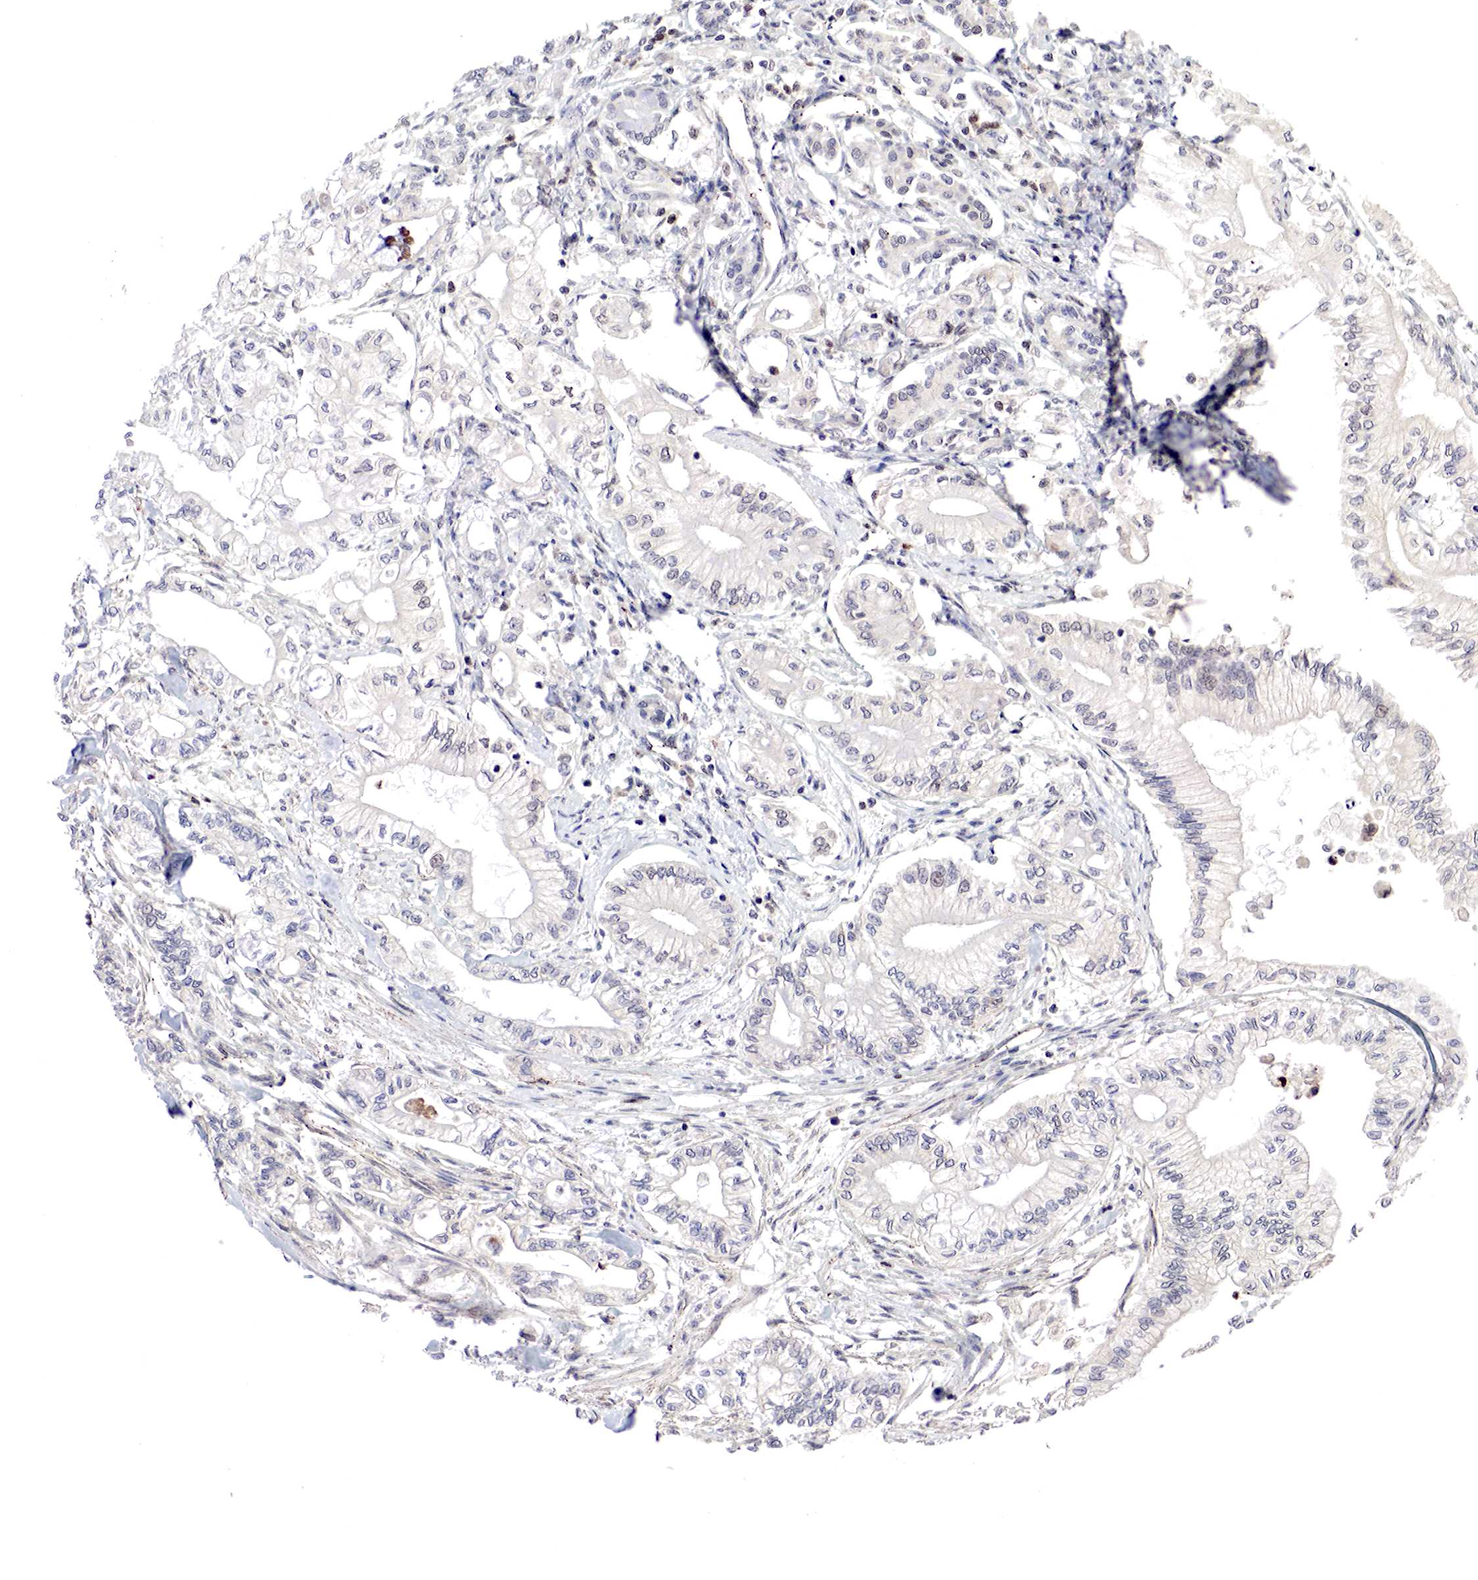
{"staining": {"intensity": "negative", "quantity": "none", "location": "none"}, "tissue": "pancreatic cancer", "cell_type": "Tumor cells", "image_type": "cancer", "snomed": [{"axis": "morphology", "description": "Adenocarcinoma, NOS"}, {"axis": "topography", "description": "Pancreas"}], "caption": "Tumor cells show no significant protein positivity in pancreatic cancer (adenocarcinoma).", "gene": "DACH2", "patient": {"sex": "male", "age": 79}}